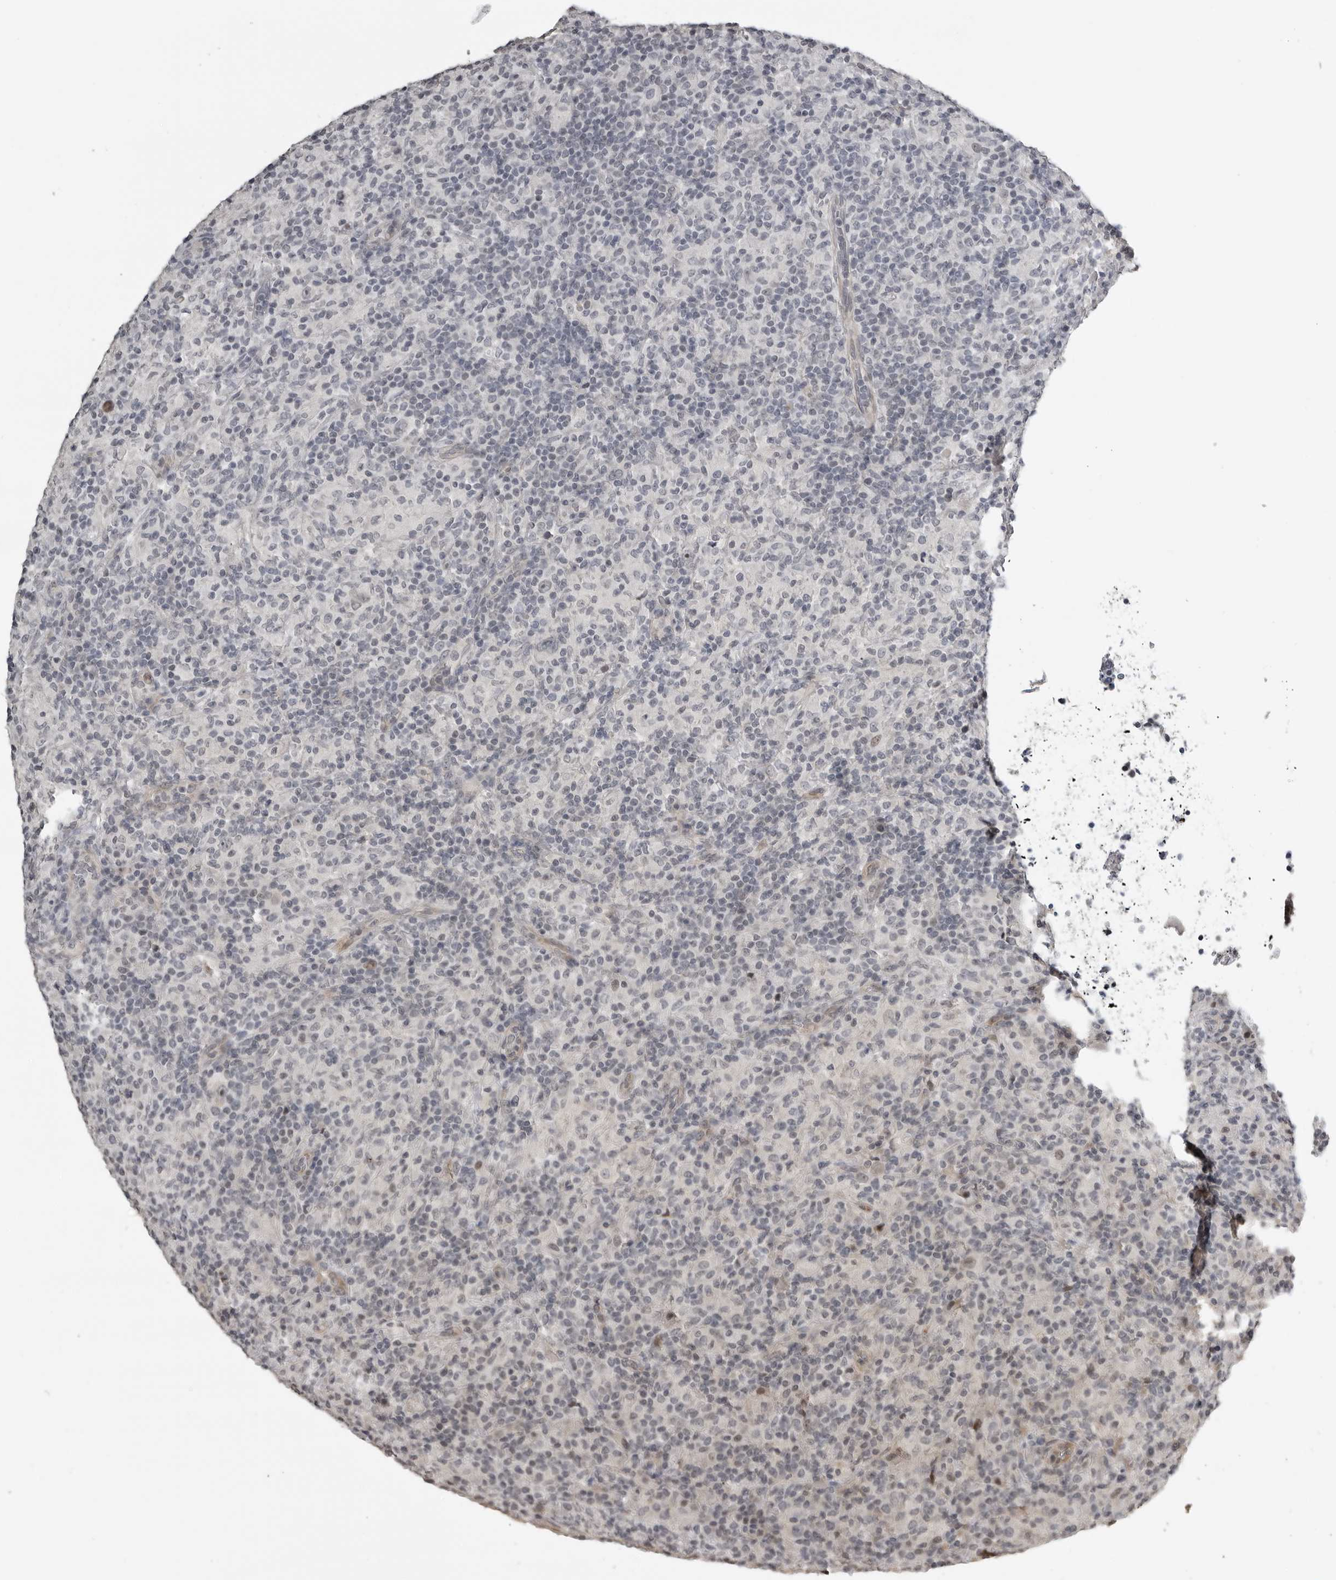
{"staining": {"intensity": "negative", "quantity": "none", "location": "none"}, "tissue": "lymphoma", "cell_type": "Tumor cells", "image_type": "cancer", "snomed": [{"axis": "morphology", "description": "Hodgkin's disease, NOS"}, {"axis": "topography", "description": "Lymph node"}], "caption": "This micrograph is of lymphoma stained with immunohistochemistry to label a protein in brown with the nuclei are counter-stained blue. There is no positivity in tumor cells.", "gene": "PRRX2", "patient": {"sex": "male", "age": 70}}